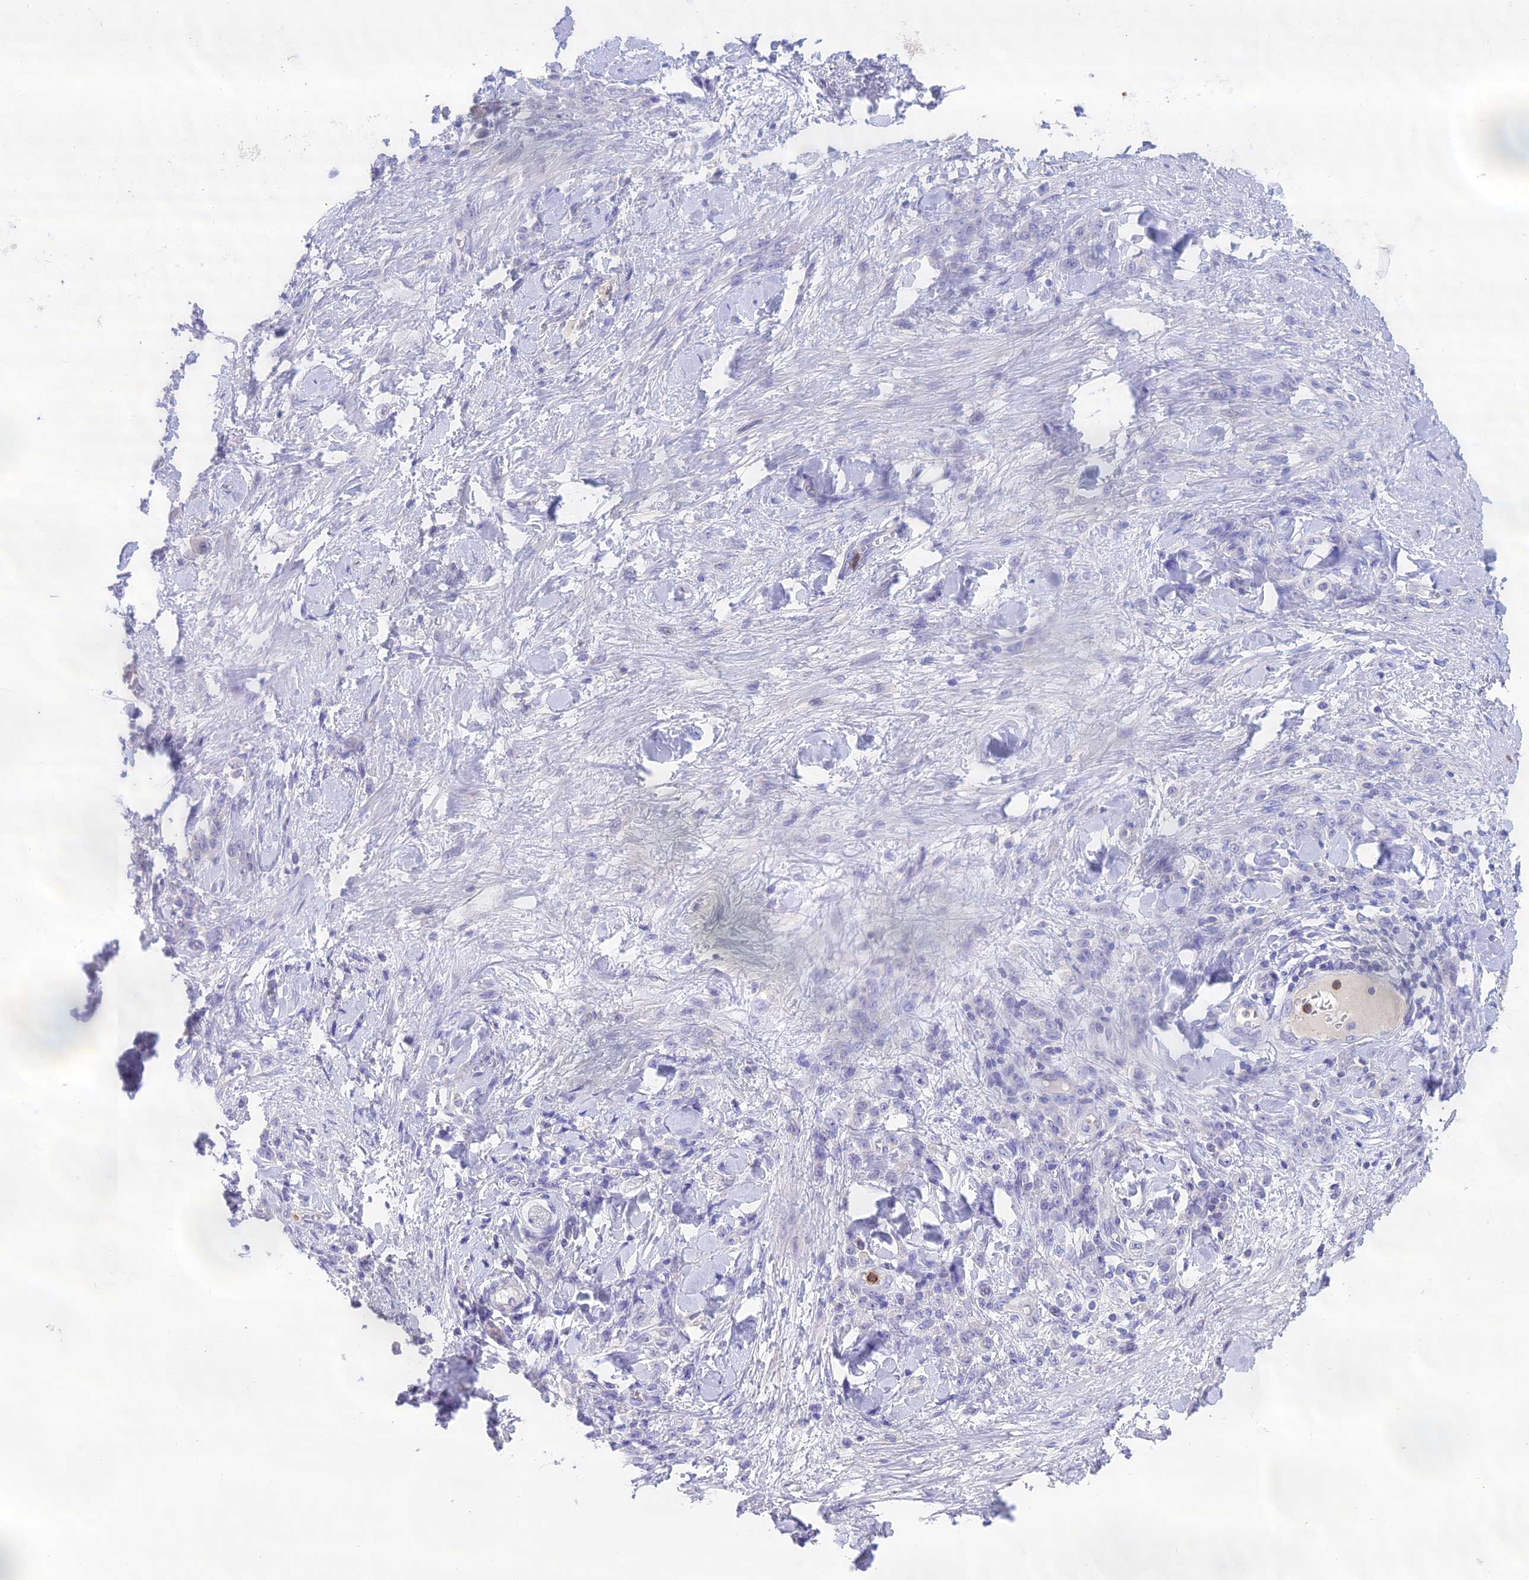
{"staining": {"intensity": "negative", "quantity": "none", "location": "none"}, "tissue": "stomach cancer", "cell_type": "Tumor cells", "image_type": "cancer", "snomed": [{"axis": "morphology", "description": "Normal tissue, NOS"}, {"axis": "morphology", "description": "Adenocarcinoma, NOS"}, {"axis": "topography", "description": "Stomach"}], "caption": "This micrograph is of stomach cancer stained with IHC to label a protein in brown with the nuclei are counter-stained blue. There is no positivity in tumor cells.", "gene": "KIAA0408", "patient": {"sex": "male", "age": 82}}